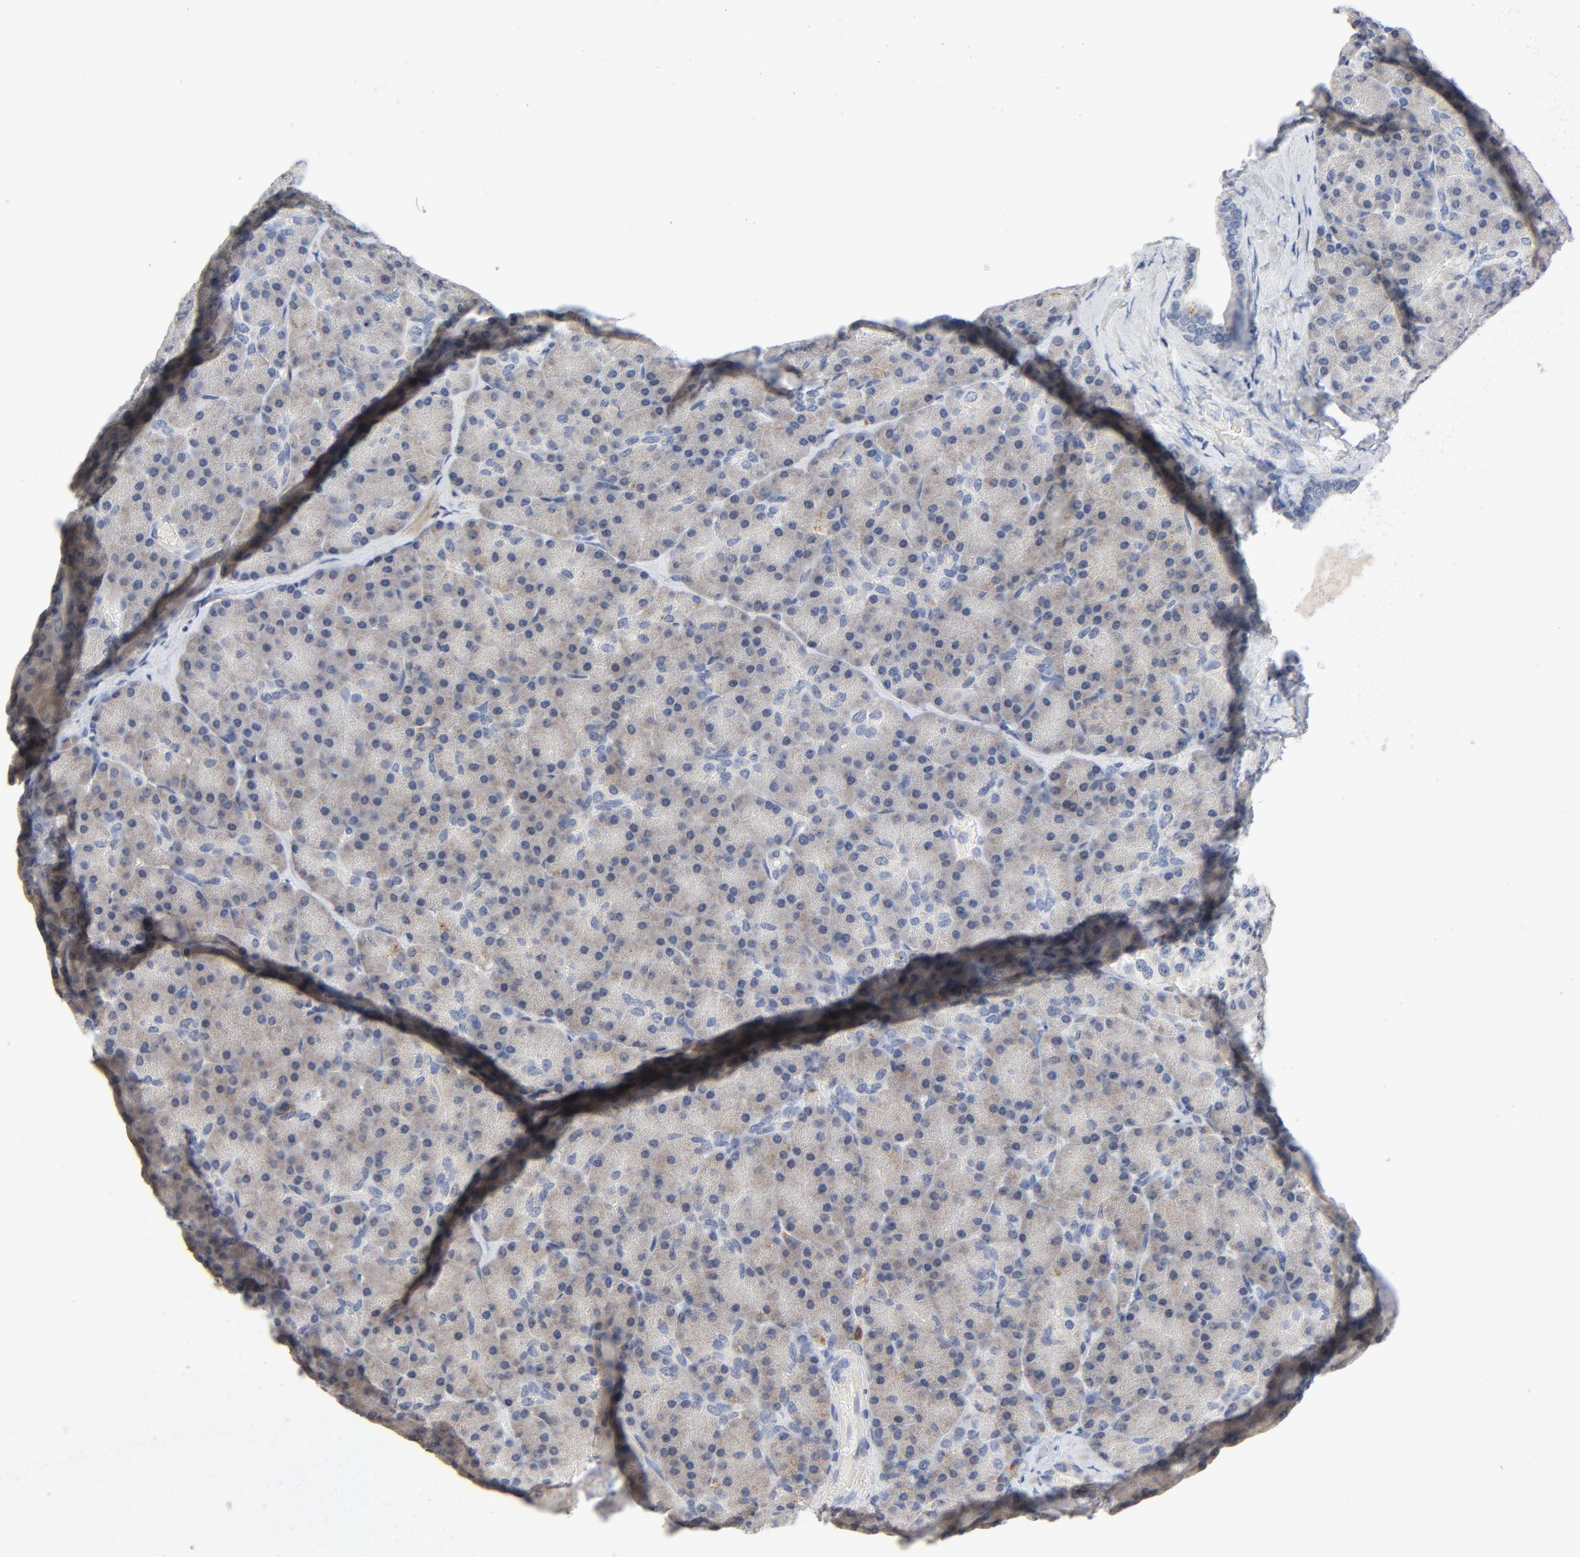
{"staining": {"intensity": "weak", "quantity": ">75%", "location": "cytoplasmic/membranous"}, "tissue": "pancreas", "cell_type": "Exocrine glandular cells", "image_type": "normal", "snomed": [{"axis": "morphology", "description": "Normal tissue, NOS"}, {"axis": "topography", "description": "Pancreas"}], "caption": "High-power microscopy captured an immunohistochemistry micrograph of benign pancreas, revealing weak cytoplasmic/membranous staining in about >75% of exocrine glandular cells.", "gene": "BIRC5", "patient": {"sex": "female", "age": 43}}